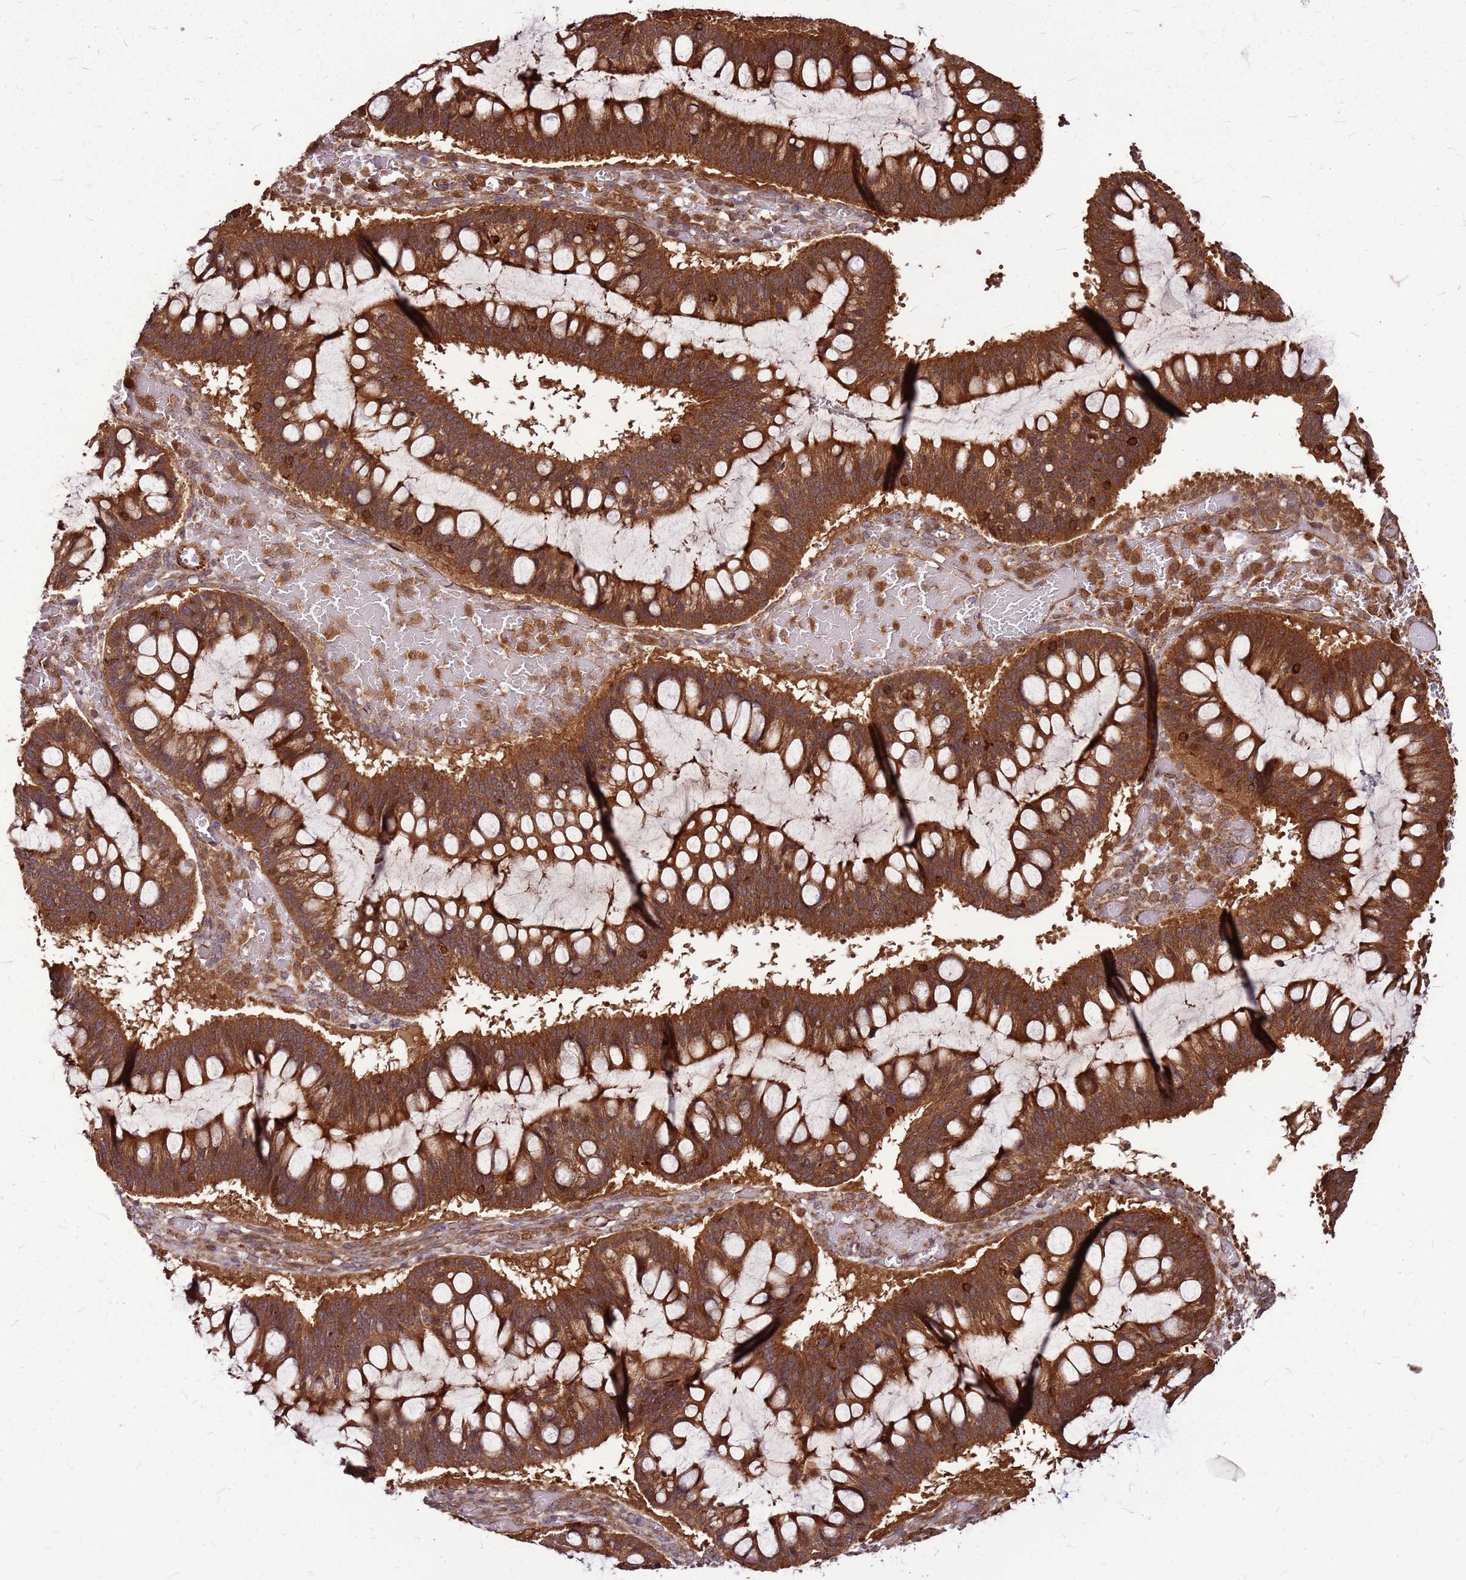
{"staining": {"intensity": "strong", "quantity": ">75%", "location": "cytoplasmic/membranous"}, "tissue": "ovarian cancer", "cell_type": "Tumor cells", "image_type": "cancer", "snomed": [{"axis": "morphology", "description": "Cystadenocarcinoma, mucinous, NOS"}, {"axis": "topography", "description": "Ovary"}], "caption": "High-power microscopy captured an IHC histopathology image of ovarian mucinous cystadenocarcinoma, revealing strong cytoplasmic/membranous staining in about >75% of tumor cells.", "gene": "LYPLAL1", "patient": {"sex": "female", "age": 73}}